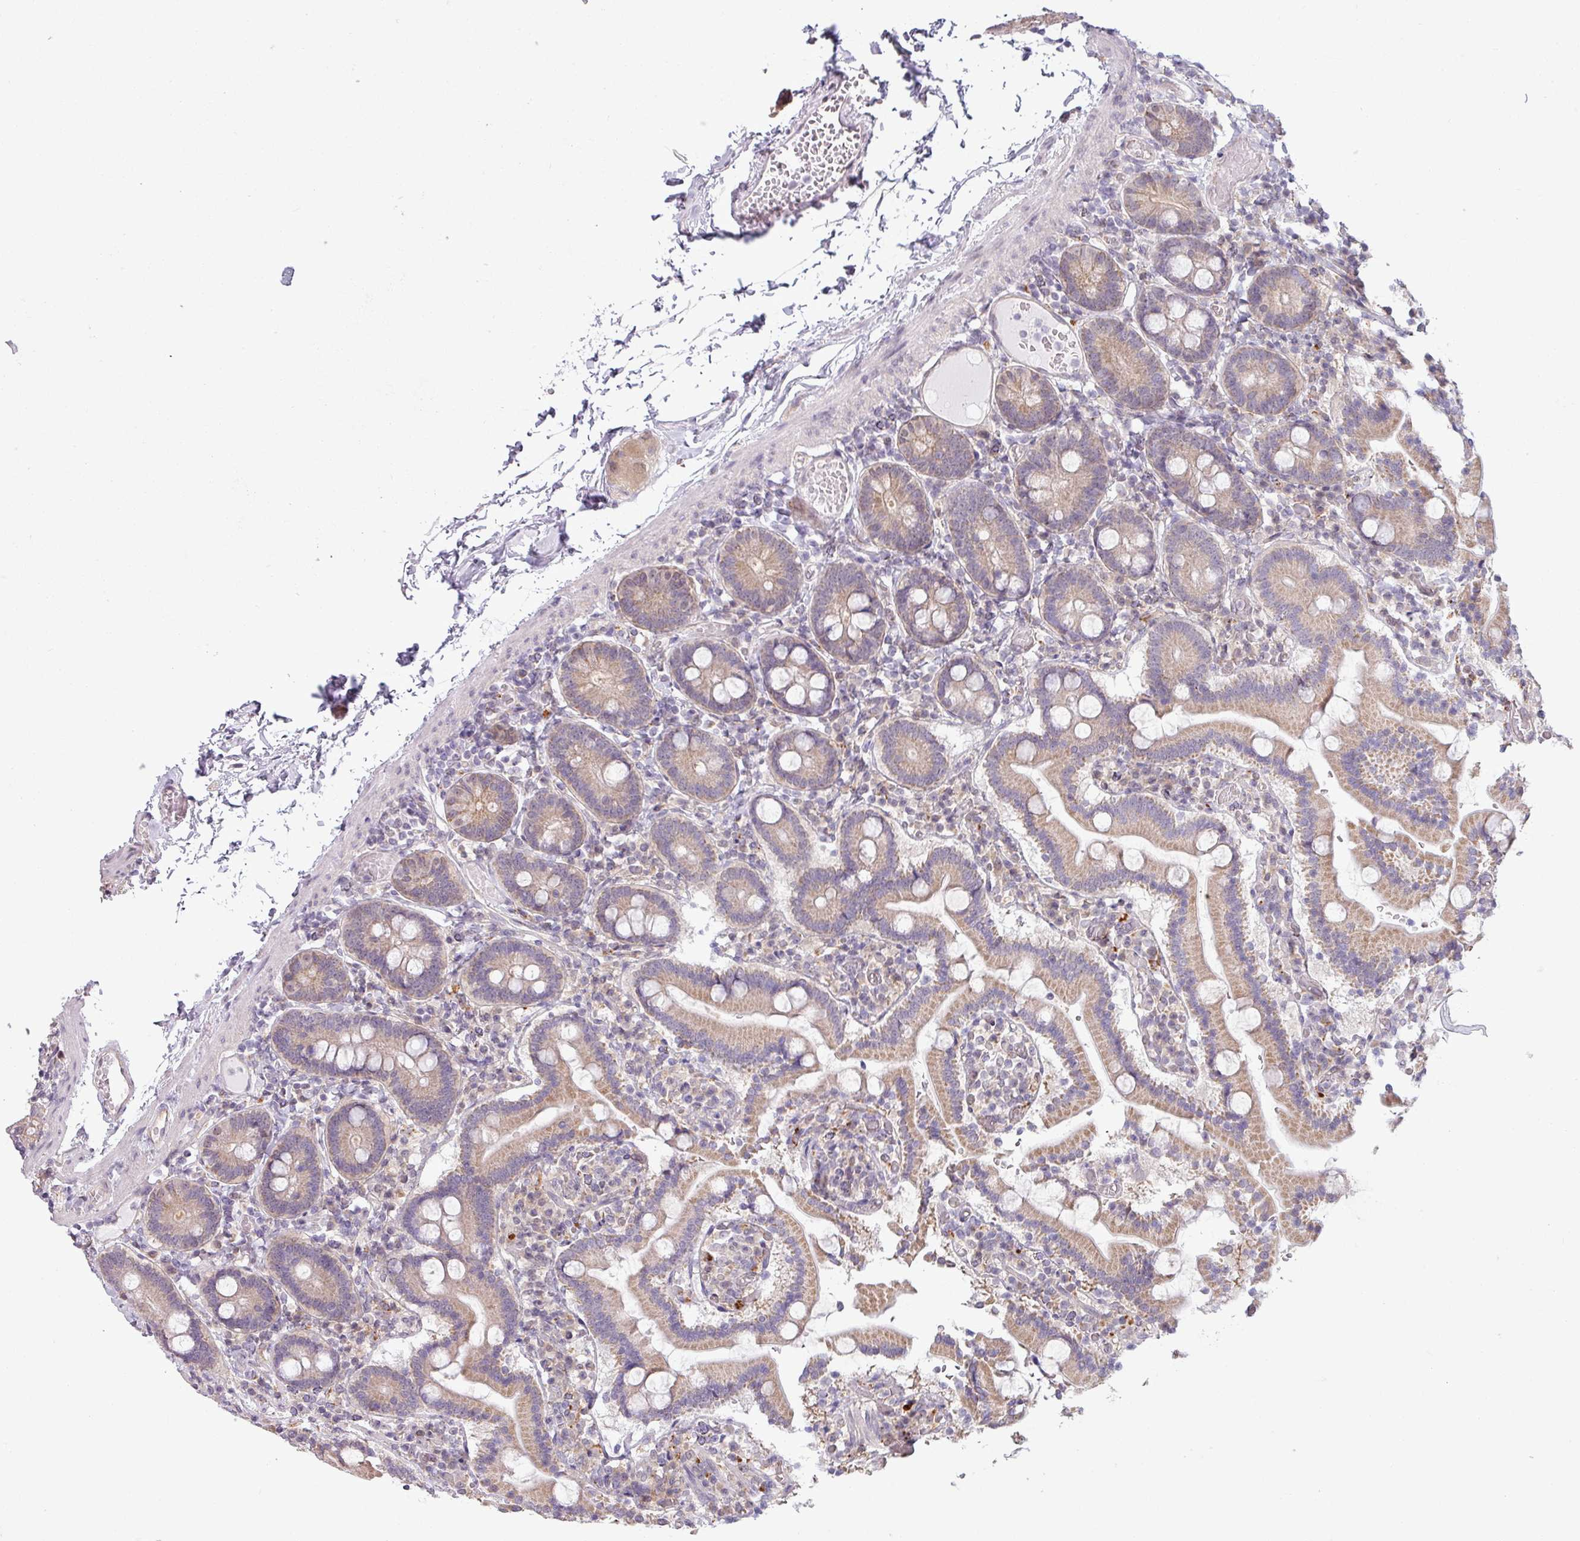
{"staining": {"intensity": "moderate", "quantity": ">75%", "location": "cytoplasmic/membranous"}, "tissue": "duodenum", "cell_type": "Glandular cells", "image_type": "normal", "snomed": [{"axis": "morphology", "description": "Normal tissue, NOS"}, {"axis": "topography", "description": "Duodenum"}], "caption": "This photomicrograph reveals immunohistochemistry (IHC) staining of benign duodenum, with medium moderate cytoplasmic/membranous expression in approximately >75% of glandular cells.", "gene": "CCDC144A", "patient": {"sex": "male", "age": 55}}